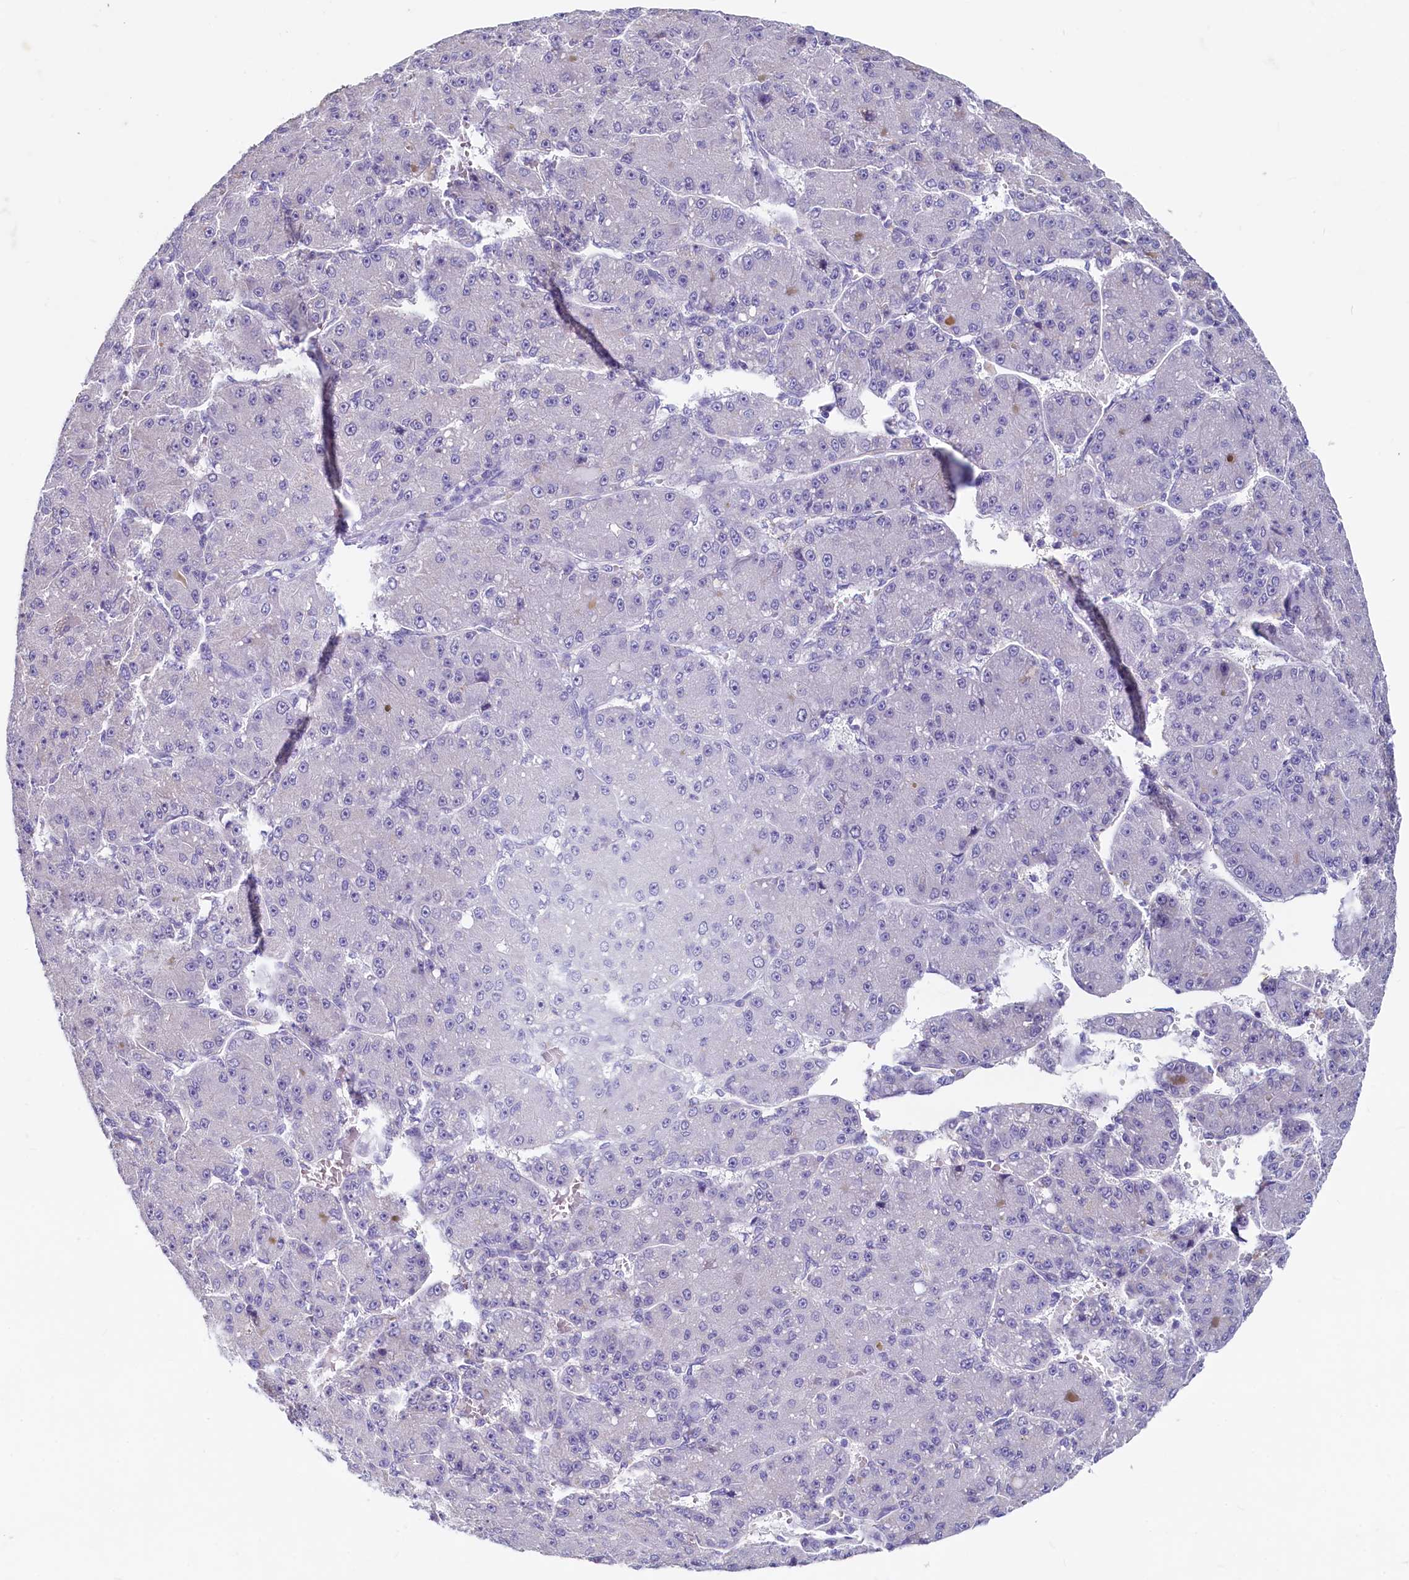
{"staining": {"intensity": "negative", "quantity": "none", "location": "none"}, "tissue": "liver cancer", "cell_type": "Tumor cells", "image_type": "cancer", "snomed": [{"axis": "morphology", "description": "Carcinoma, Hepatocellular, NOS"}, {"axis": "topography", "description": "Liver"}], "caption": "Histopathology image shows no protein expression in tumor cells of liver cancer (hepatocellular carcinoma) tissue.", "gene": "INSC", "patient": {"sex": "male", "age": 67}}